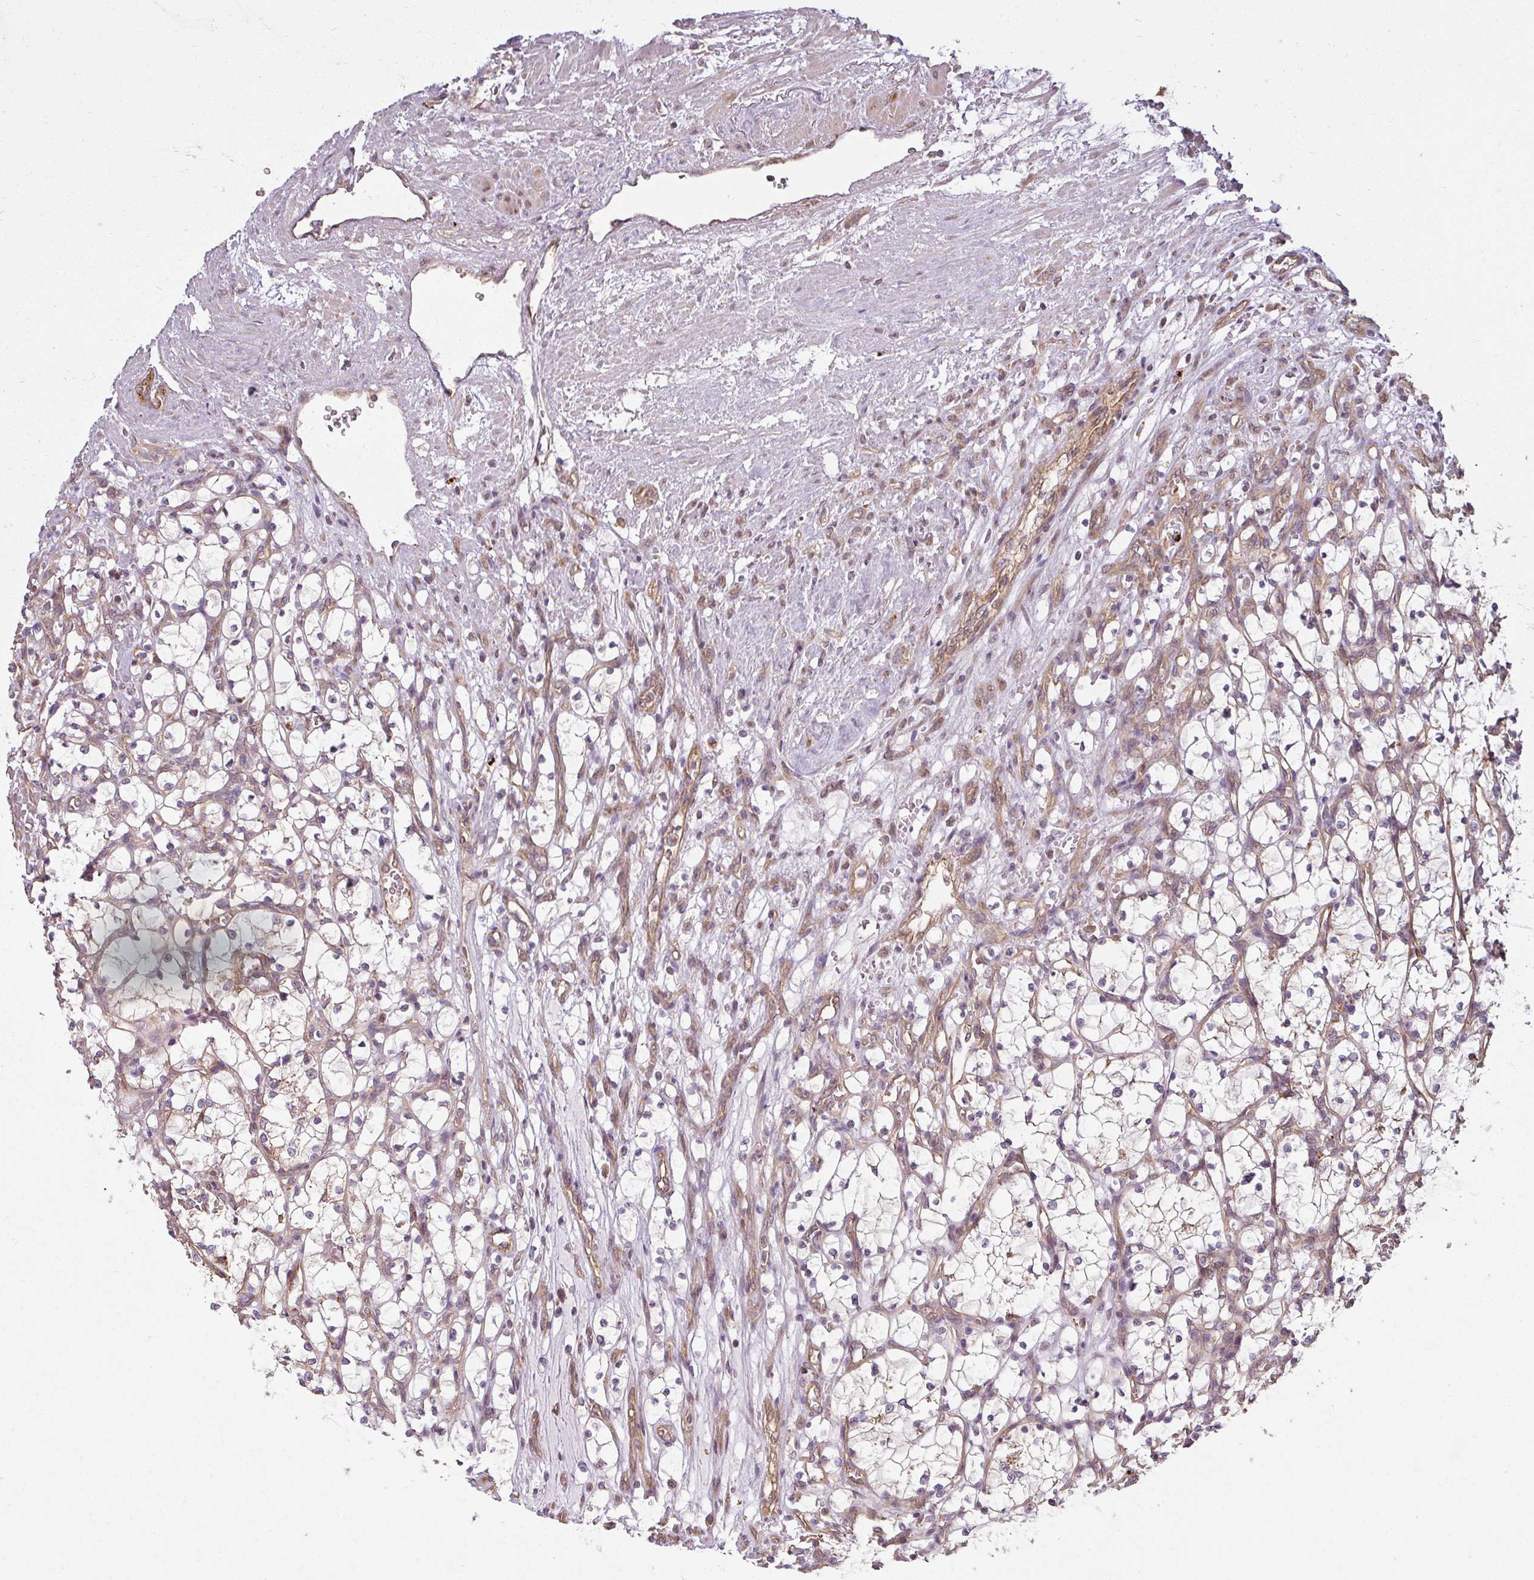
{"staining": {"intensity": "negative", "quantity": "none", "location": "none"}, "tissue": "renal cancer", "cell_type": "Tumor cells", "image_type": "cancer", "snomed": [{"axis": "morphology", "description": "Adenocarcinoma, NOS"}, {"axis": "topography", "description": "Kidney"}], "caption": "Histopathology image shows no protein expression in tumor cells of adenocarcinoma (renal) tissue.", "gene": "DIMT1", "patient": {"sex": "female", "age": 69}}